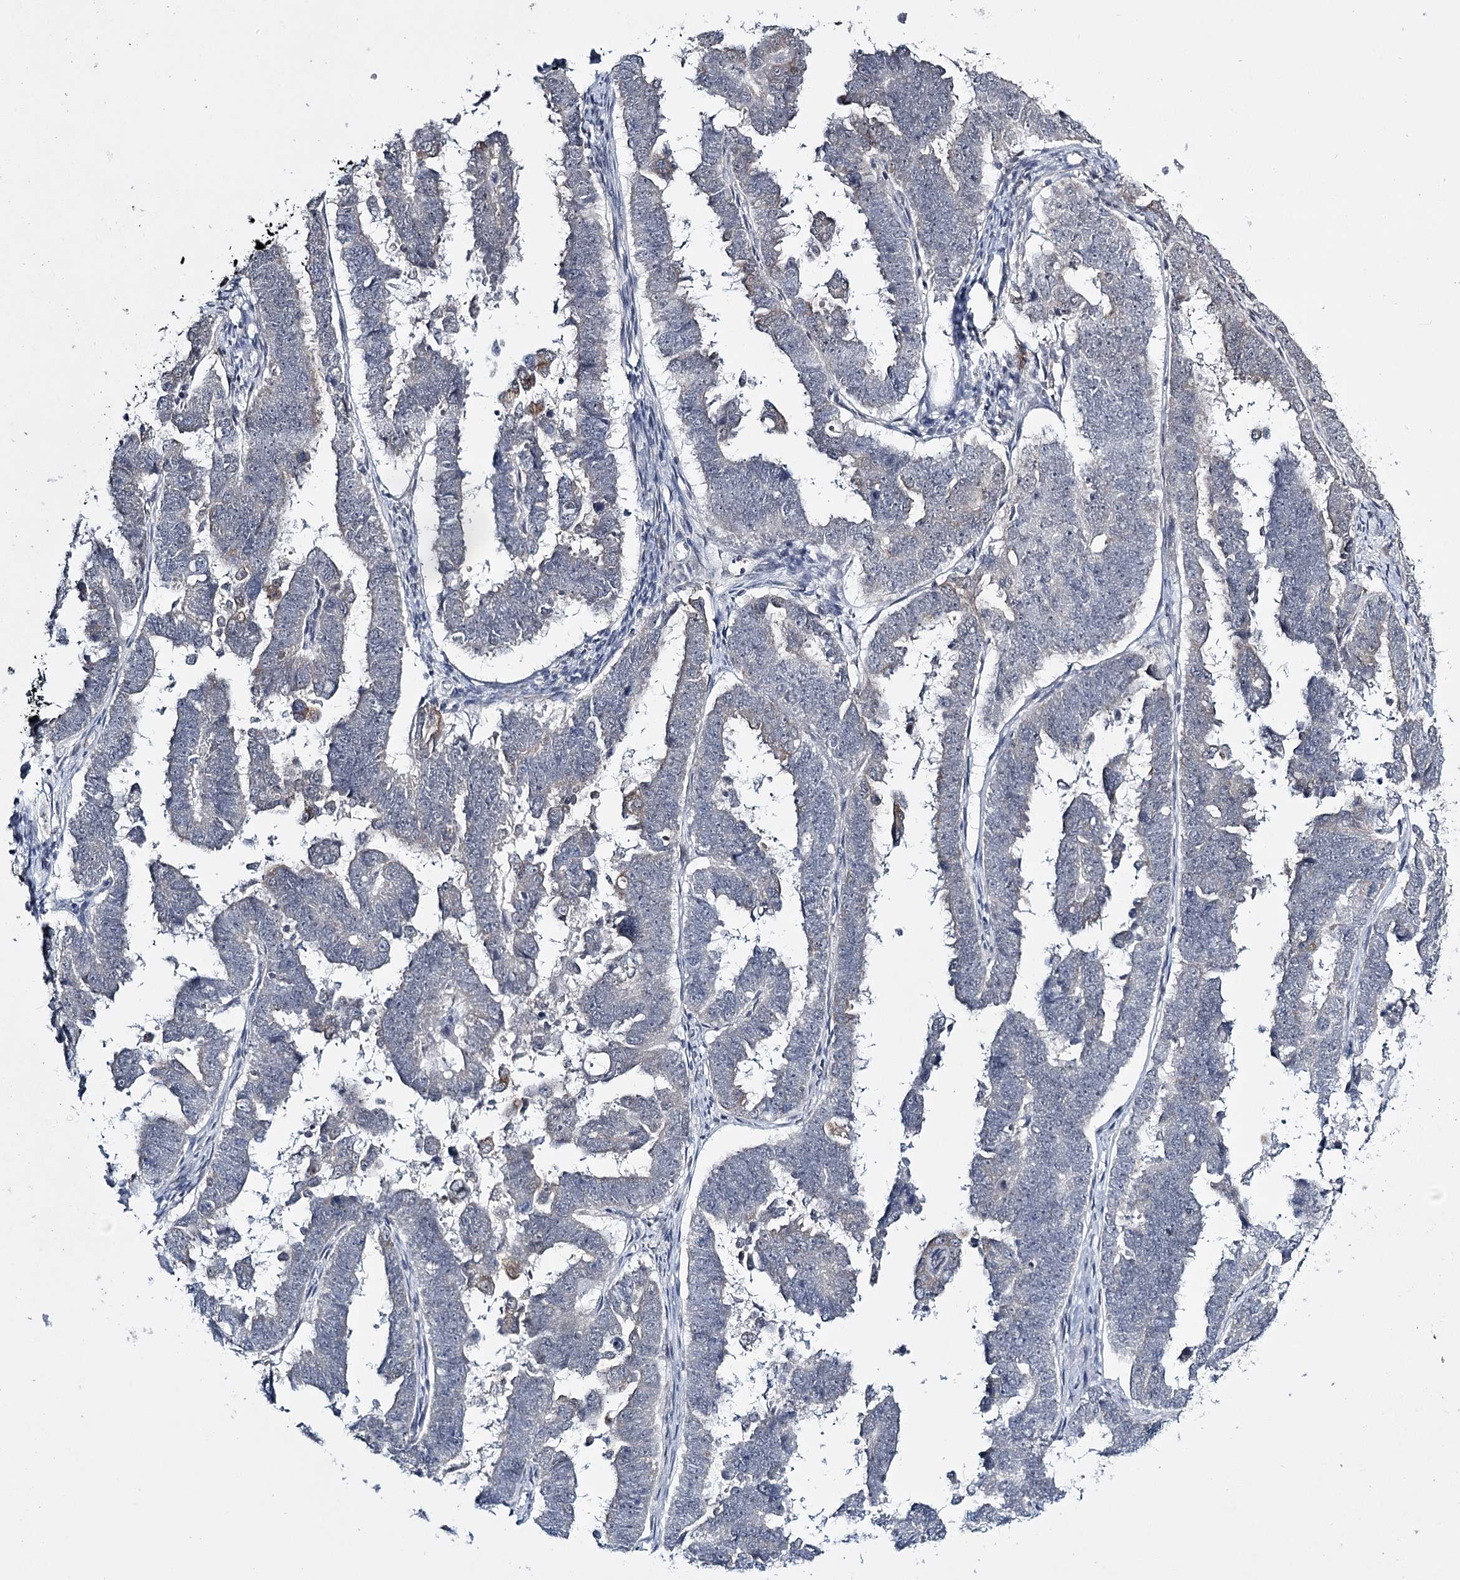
{"staining": {"intensity": "negative", "quantity": "none", "location": "none"}, "tissue": "endometrial cancer", "cell_type": "Tumor cells", "image_type": "cancer", "snomed": [{"axis": "morphology", "description": "Adenocarcinoma, NOS"}, {"axis": "topography", "description": "Endometrium"}], "caption": "This is an immunohistochemistry histopathology image of endometrial adenocarcinoma. There is no positivity in tumor cells.", "gene": "TMEM70", "patient": {"sex": "female", "age": 75}}